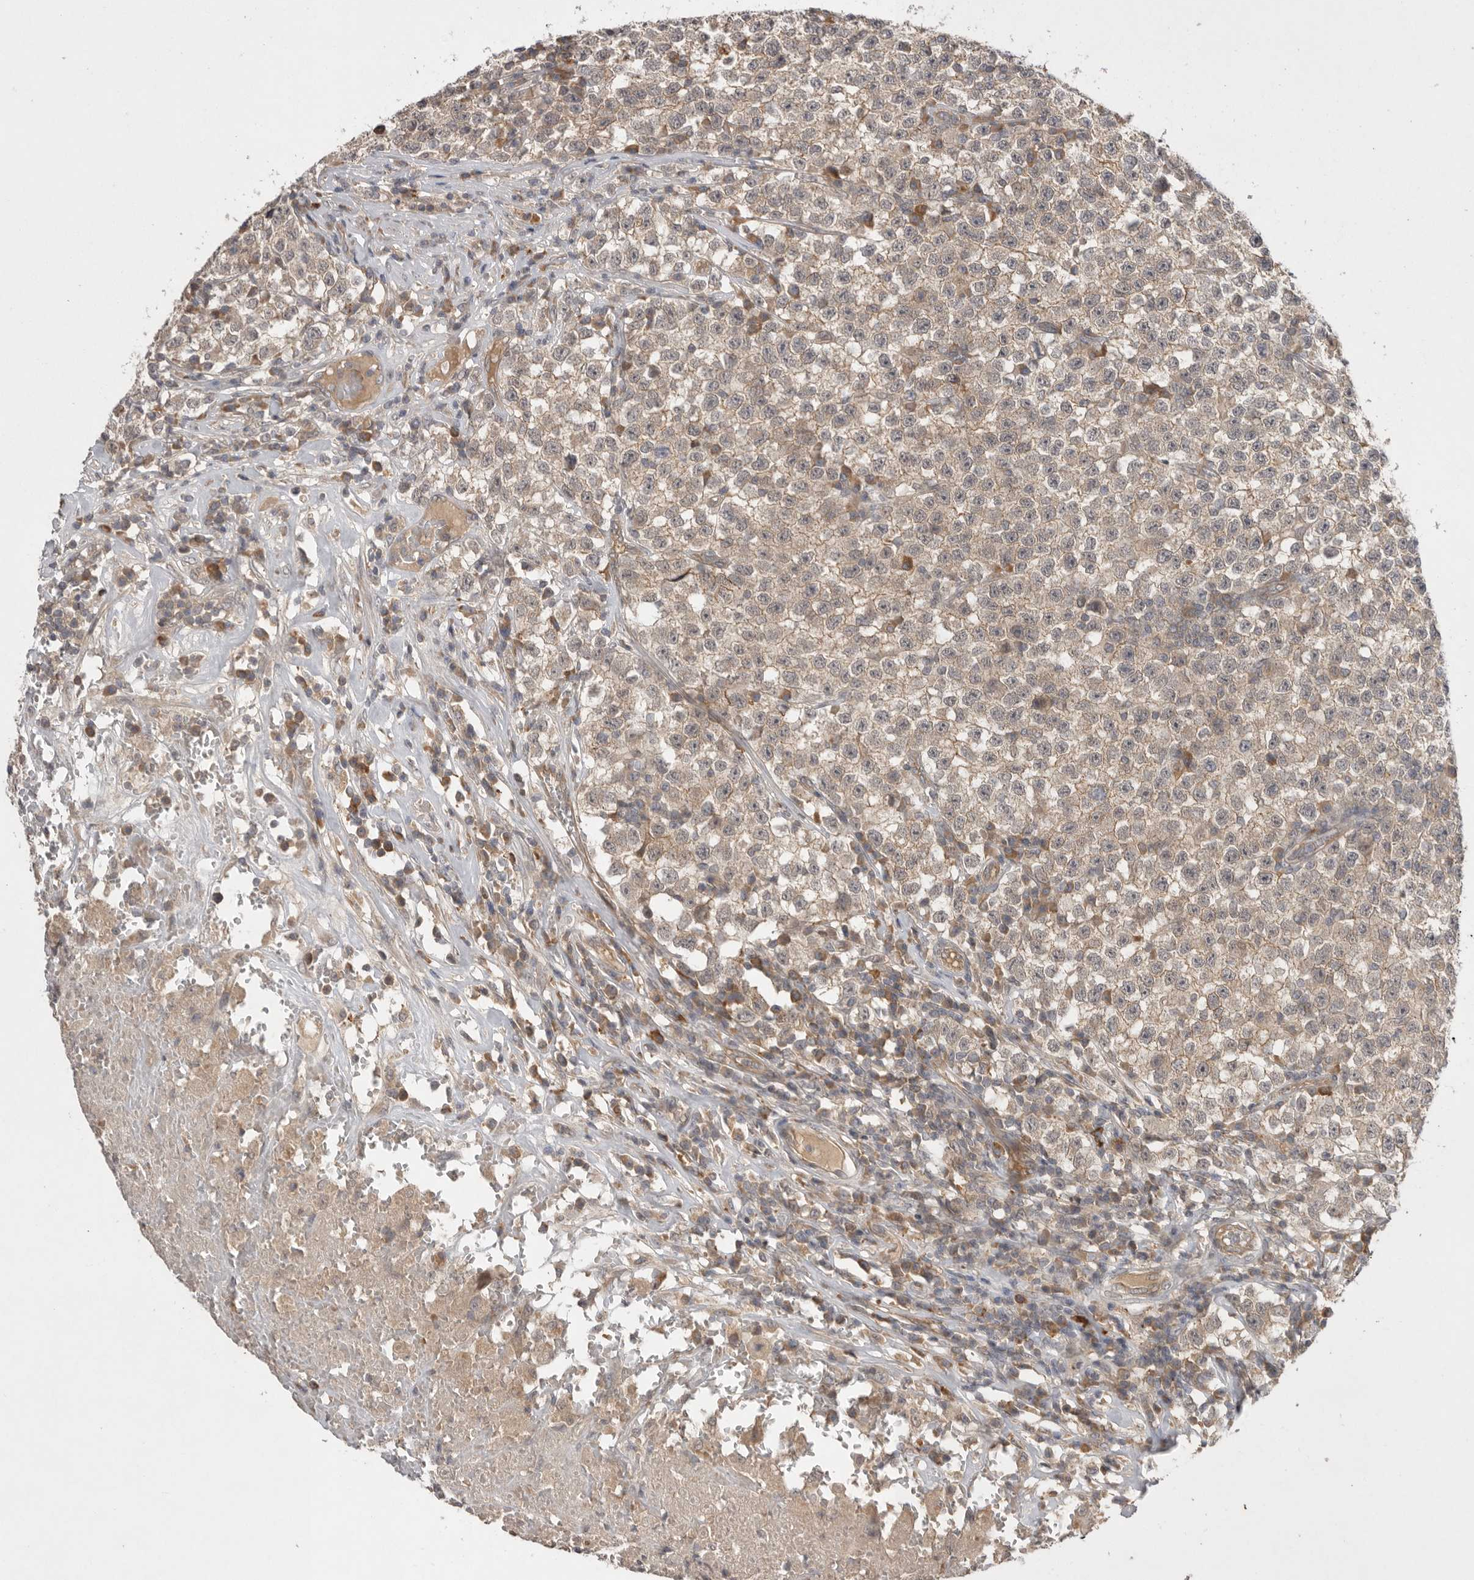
{"staining": {"intensity": "weak", "quantity": ">75%", "location": "cytoplasmic/membranous"}, "tissue": "testis cancer", "cell_type": "Tumor cells", "image_type": "cancer", "snomed": [{"axis": "morphology", "description": "Seminoma, NOS"}, {"axis": "topography", "description": "Testis"}], "caption": "Weak cytoplasmic/membranous protein expression is present in approximately >75% of tumor cells in testis cancer.", "gene": "NRCAM", "patient": {"sex": "male", "age": 22}}